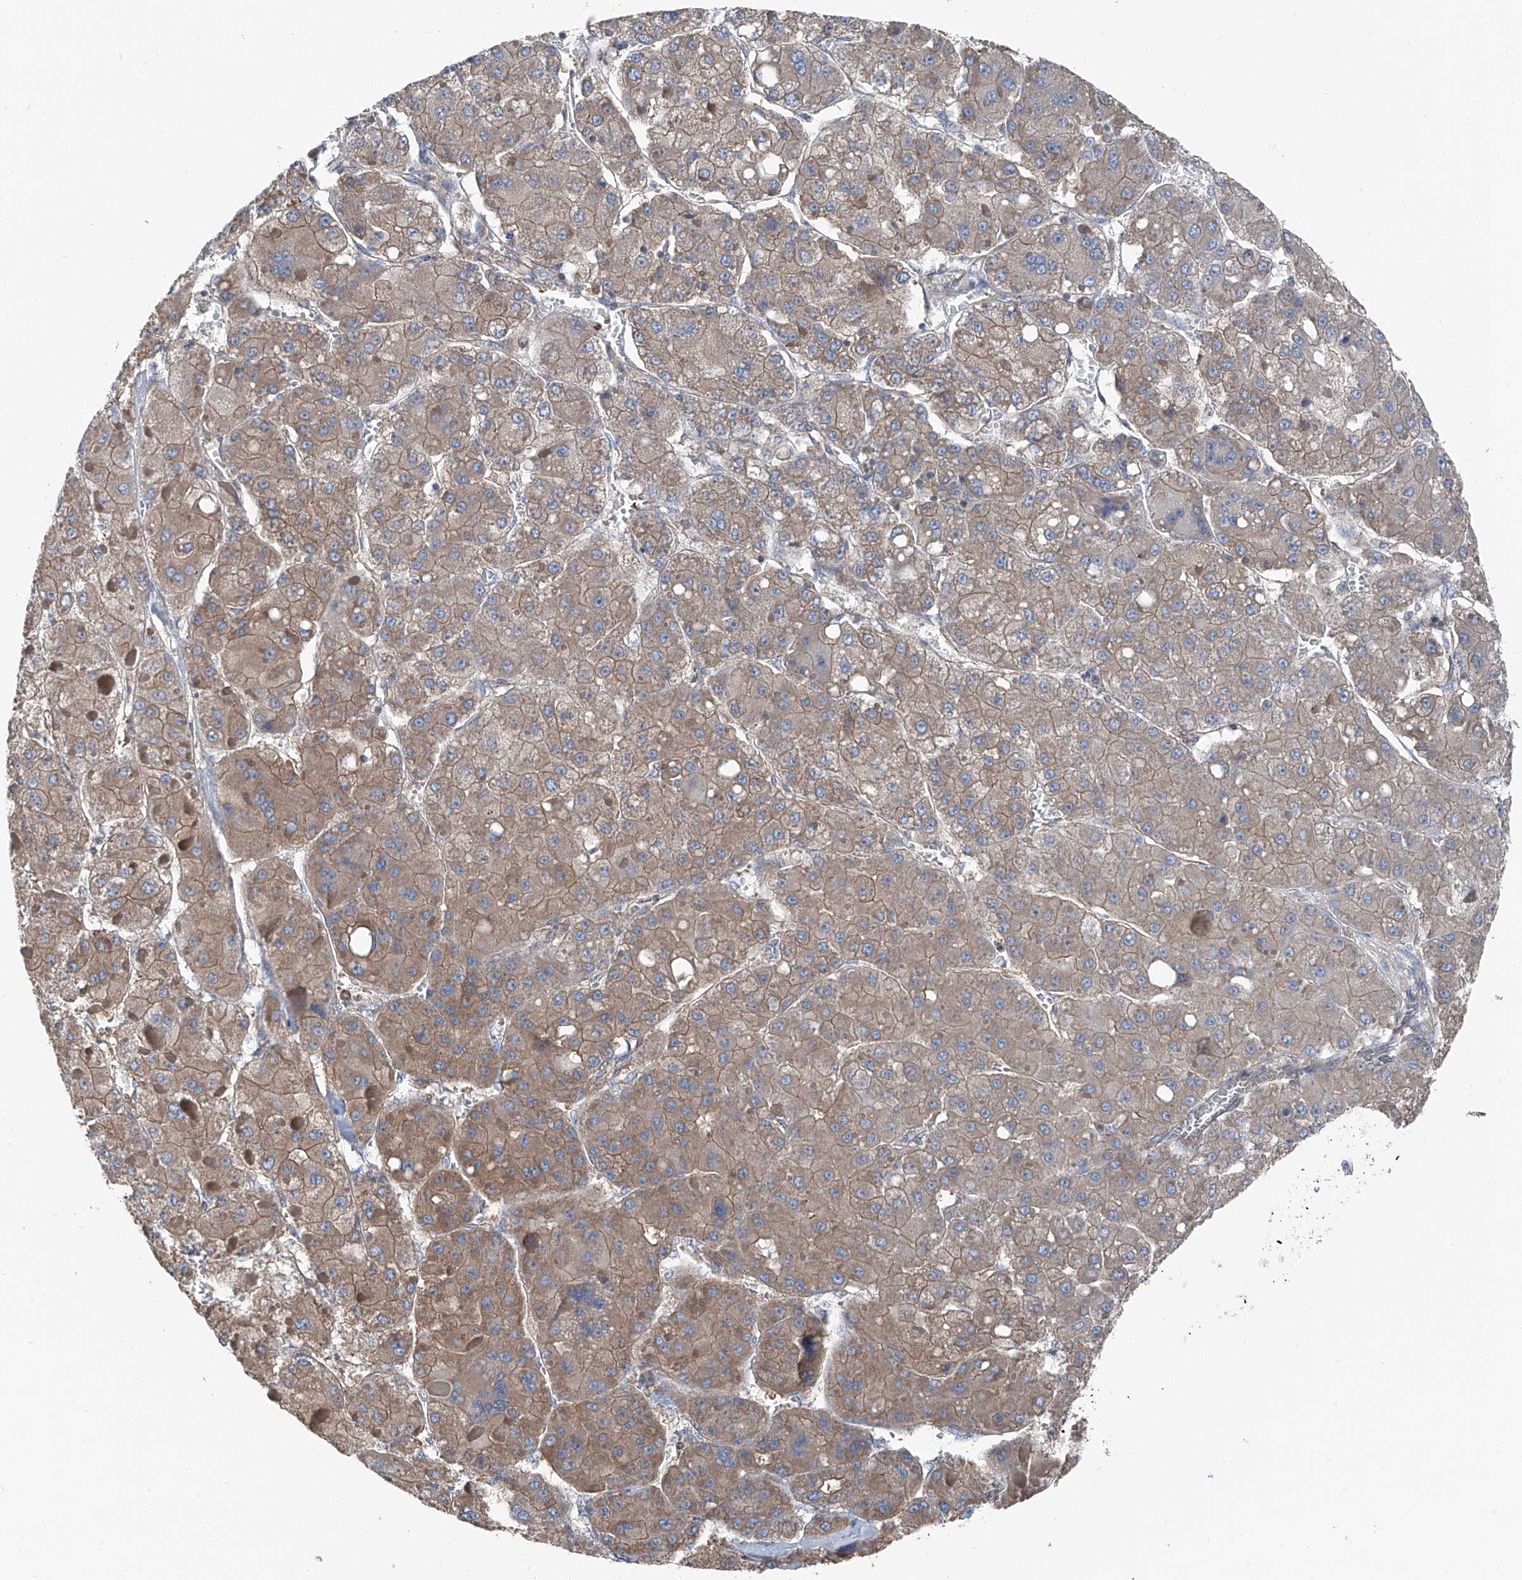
{"staining": {"intensity": "weak", "quantity": "25%-75%", "location": "cytoplasmic/membranous"}, "tissue": "liver cancer", "cell_type": "Tumor cells", "image_type": "cancer", "snomed": [{"axis": "morphology", "description": "Carcinoma, Hepatocellular, NOS"}, {"axis": "topography", "description": "Liver"}], "caption": "High-magnification brightfield microscopy of hepatocellular carcinoma (liver) stained with DAB (3,3'-diaminobenzidine) (brown) and counterstained with hematoxylin (blue). tumor cells exhibit weak cytoplasmic/membranous expression is appreciated in about25%-75% of cells.", "gene": "GPR142", "patient": {"sex": "female", "age": 73}}